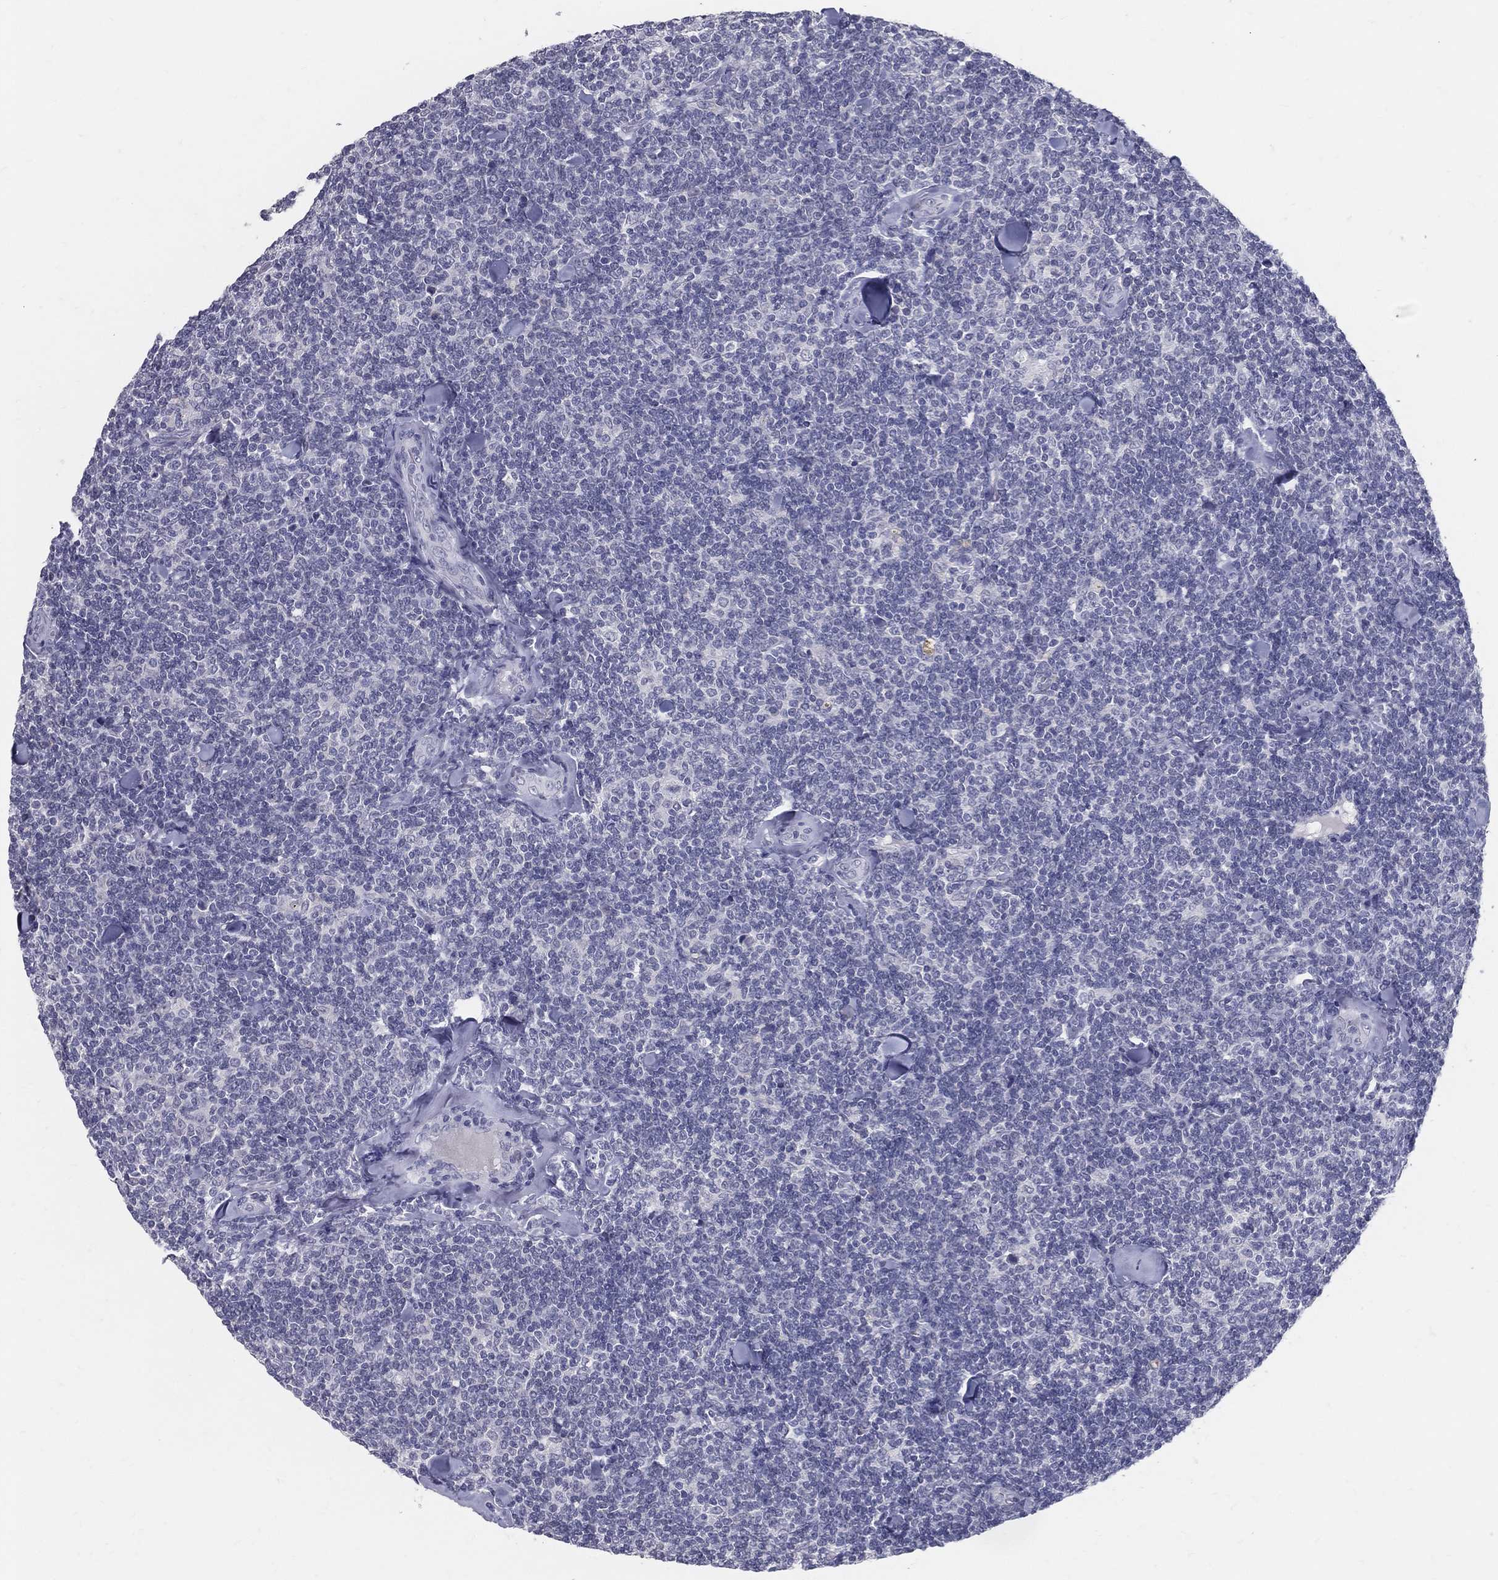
{"staining": {"intensity": "negative", "quantity": "none", "location": "none"}, "tissue": "lymphoma", "cell_type": "Tumor cells", "image_type": "cancer", "snomed": [{"axis": "morphology", "description": "Malignant lymphoma, non-Hodgkin's type, Low grade"}, {"axis": "topography", "description": "Lymph node"}], "caption": "Tumor cells show no significant protein expression in lymphoma.", "gene": "ACE2", "patient": {"sex": "female", "age": 56}}